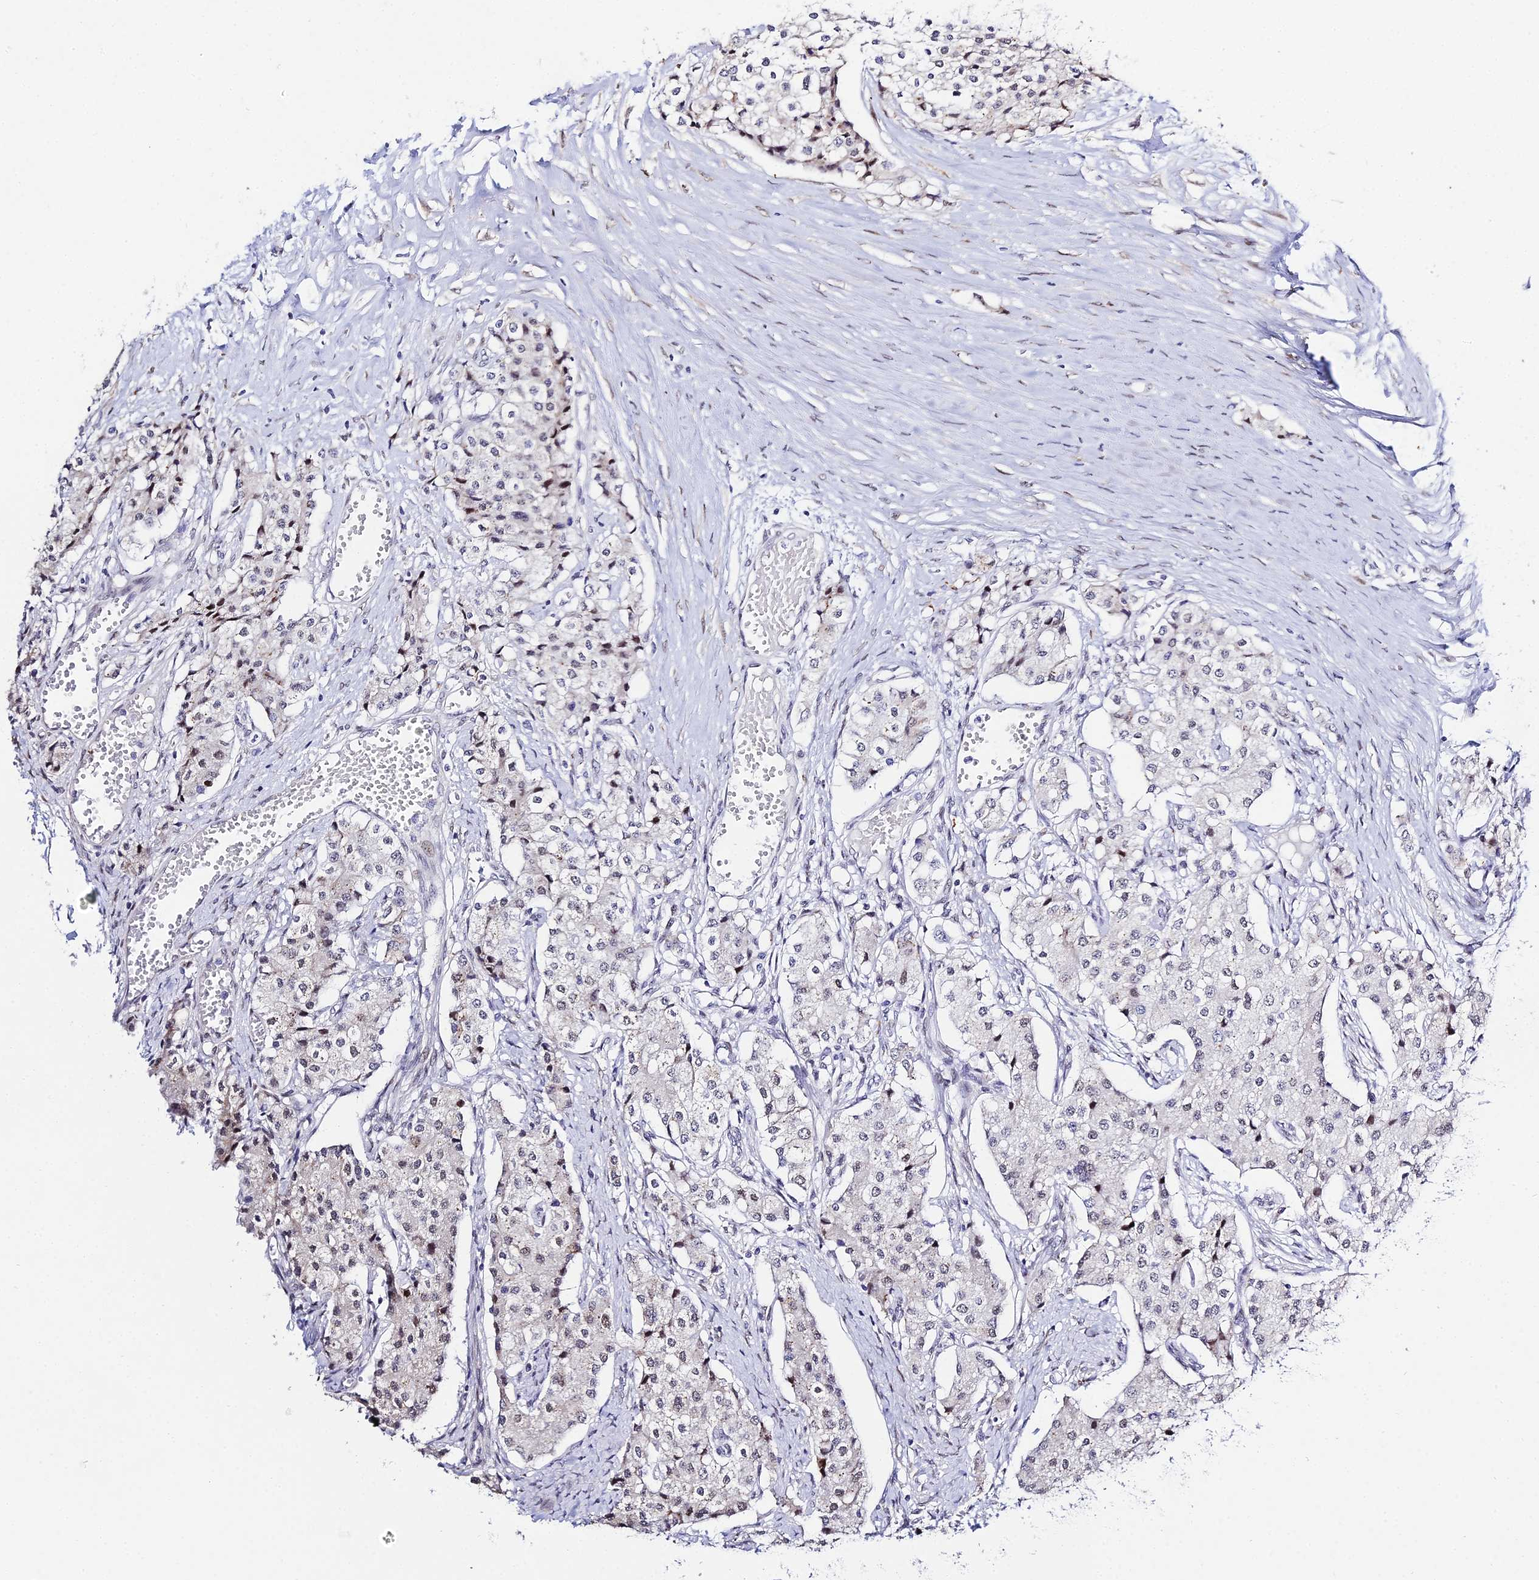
{"staining": {"intensity": "weak", "quantity": "<25%", "location": "nuclear"}, "tissue": "carcinoid", "cell_type": "Tumor cells", "image_type": "cancer", "snomed": [{"axis": "morphology", "description": "Carcinoid, malignant, NOS"}, {"axis": "topography", "description": "Colon"}], "caption": "Tumor cells are negative for brown protein staining in carcinoid.", "gene": "POFUT2", "patient": {"sex": "female", "age": 52}}